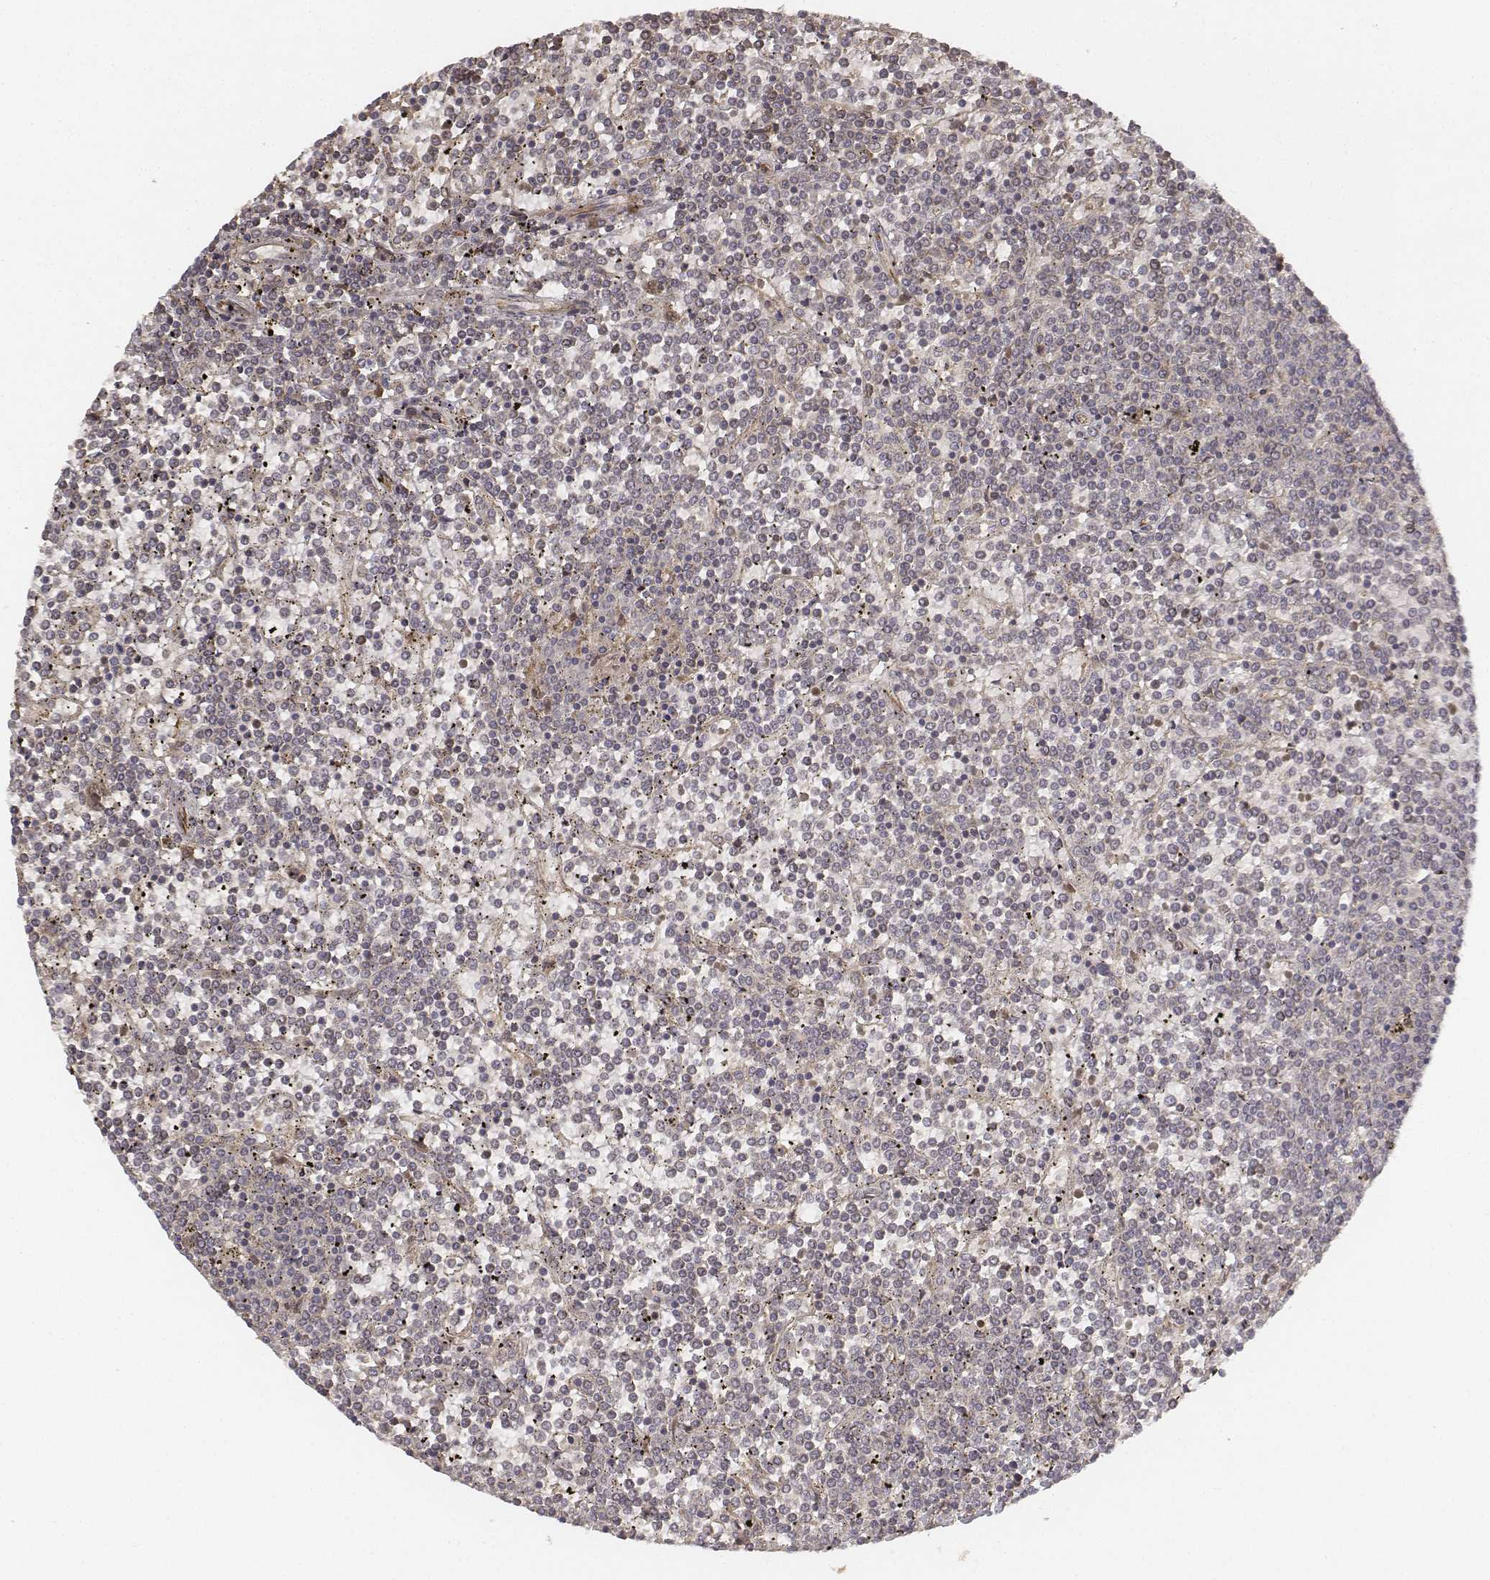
{"staining": {"intensity": "negative", "quantity": "none", "location": "none"}, "tissue": "lymphoma", "cell_type": "Tumor cells", "image_type": "cancer", "snomed": [{"axis": "morphology", "description": "Malignant lymphoma, non-Hodgkin's type, Low grade"}, {"axis": "topography", "description": "Spleen"}], "caption": "This image is of low-grade malignant lymphoma, non-Hodgkin's type stained with immunohistochemistry (IHC) to label a protein in brown with the nuclei are counter-stained blue. There is no staining in tumor cells.", "gene": "FBXO21", "patient": {"sex": "female", "age": 19}}